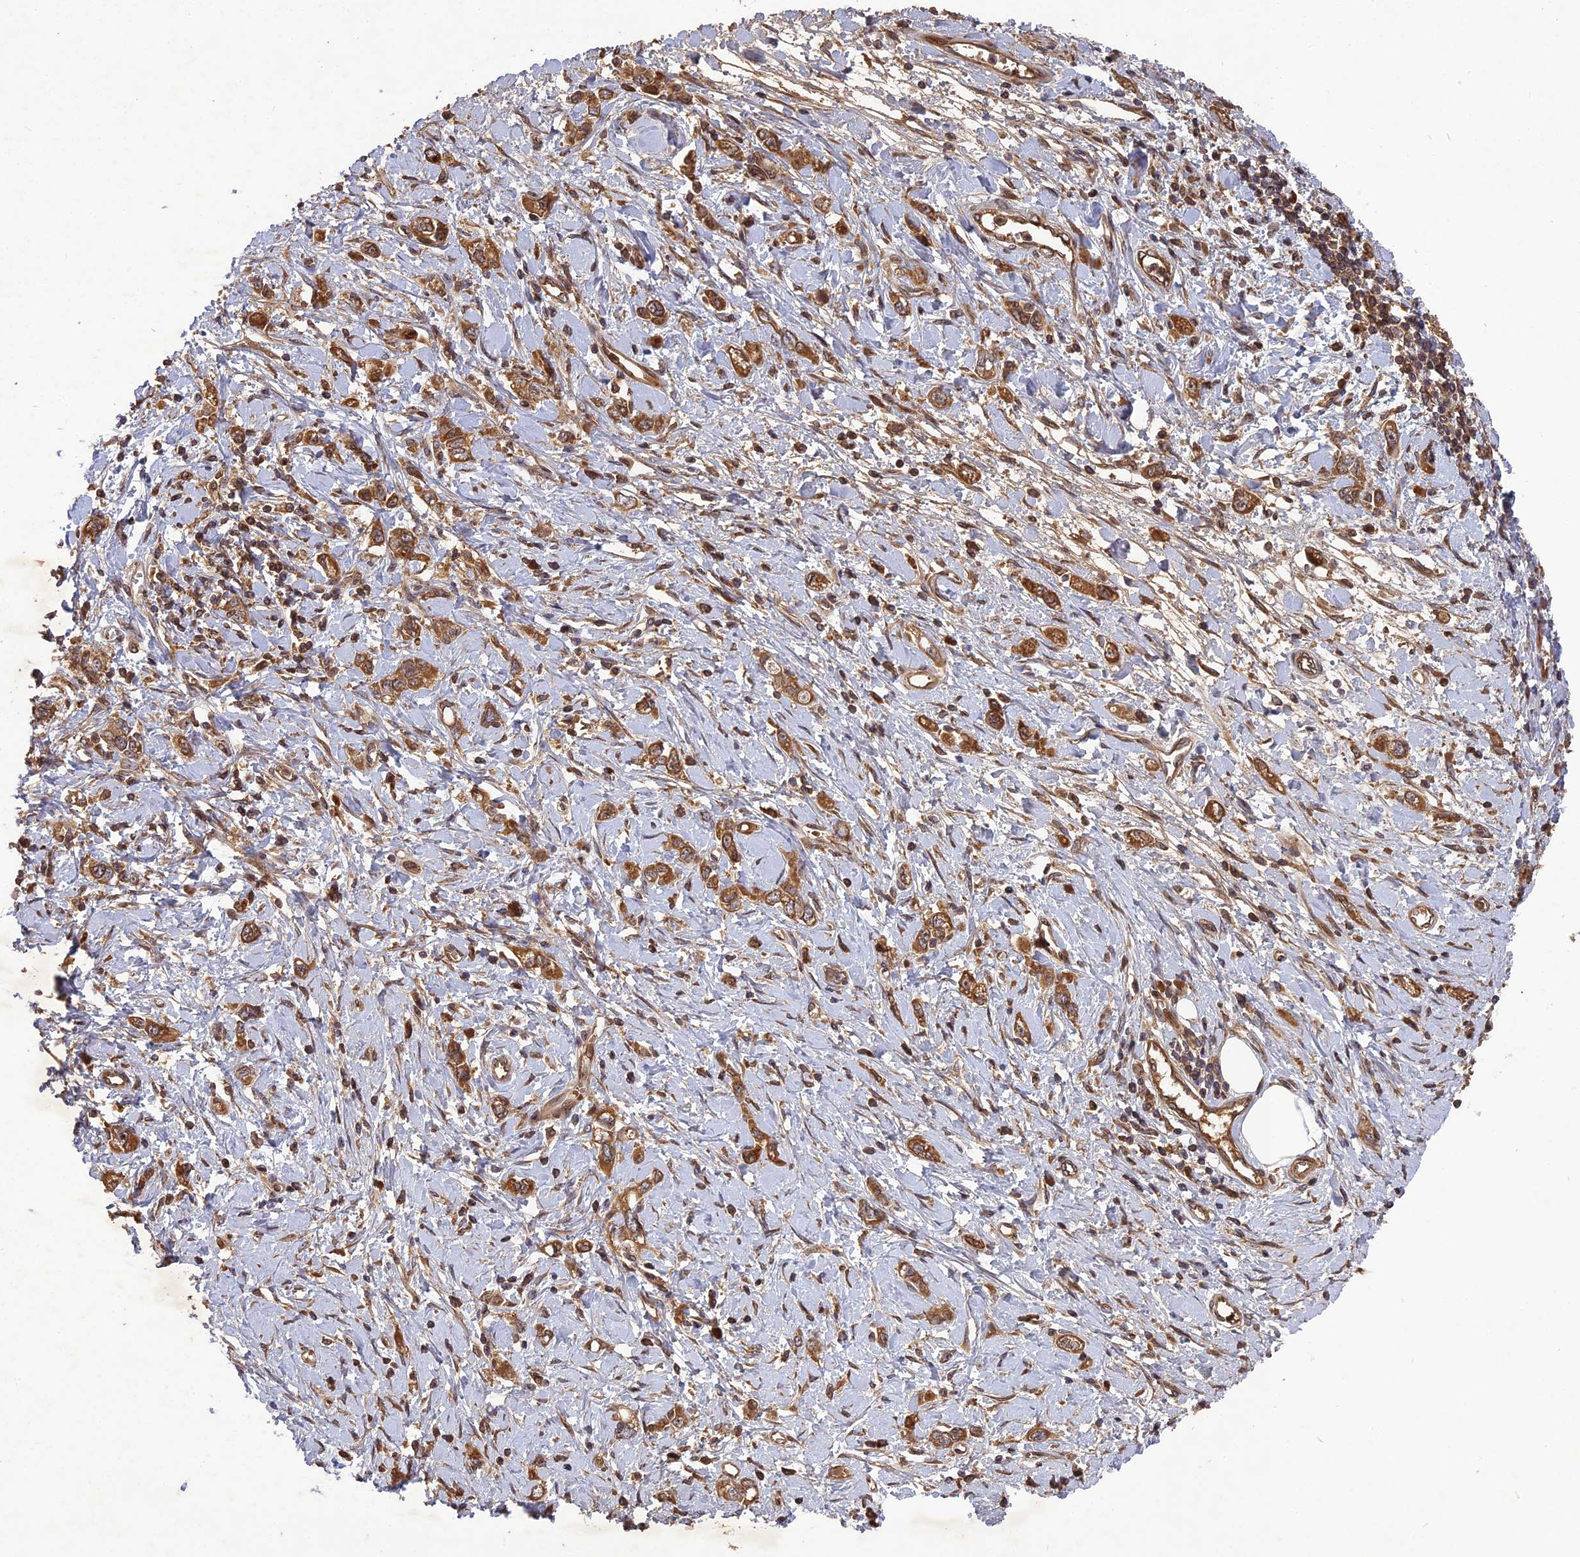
{"staining": {"intensity": "moderate", "quantity": ">75%", "location": "cytoplasmic/membranous"}, "tissue": "stomach cancer", "cell_type": "Tumor cells", "image_type": "cancer", "snomed": [{"axis": "morphology", "description": "Adenocarcinoma, NOS"}, {"axis": "topography", "description": "Stomach"}], "caption": "Protein expression analysis of stomach cancer shows moderate cytoplasmic/membranous expression in approximately >75% of tumor cells. (brown staining indicates protein expression, while blue staining denotes nuclei).", "gene": "TMUB2", "patient": {"sex": "female", "age": 76}}